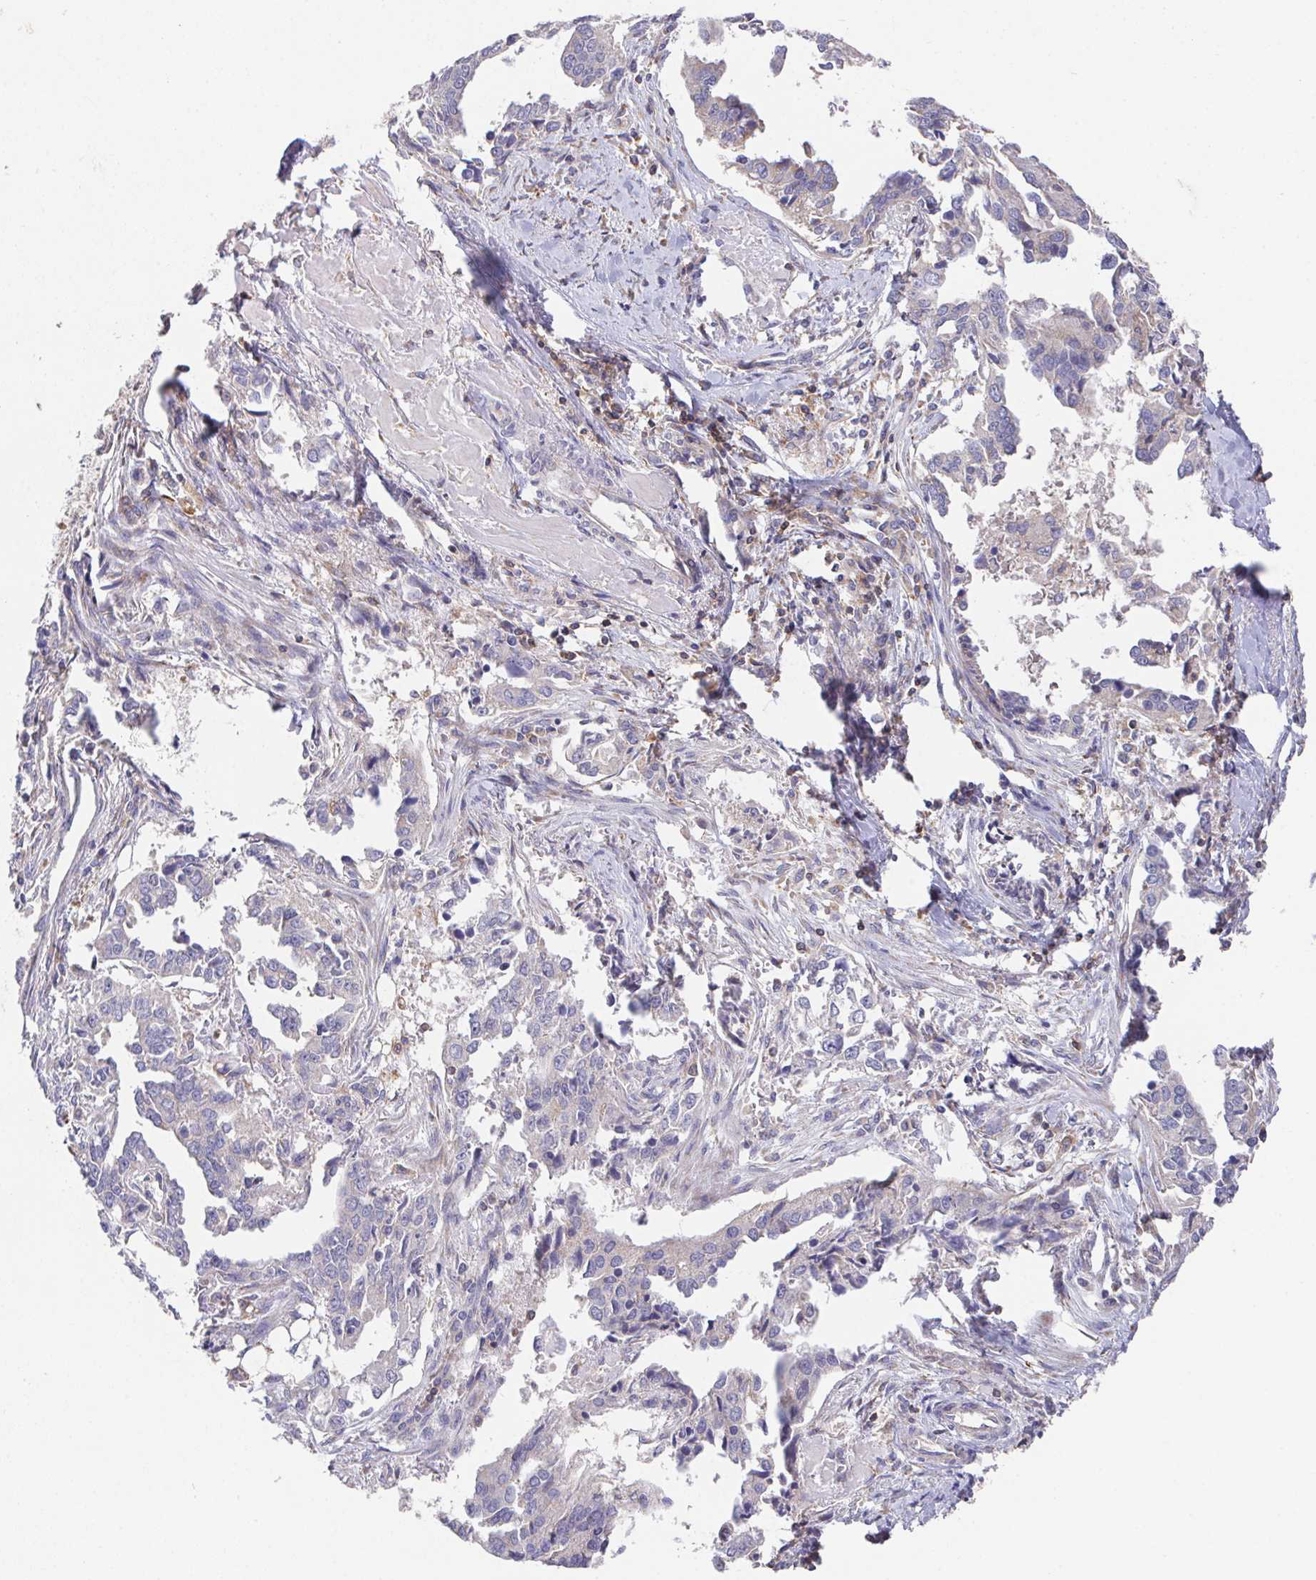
{"staining": {"intensity": "negative", "quantity": "none", "location": "none"}, "tissue": "ovarian cancer", "cell_type": "Tumor cells", "image_type": "cancer", "snomed": [{"axis": "morphology", "description": "Cystadenocarcinoma, serous, NOS"}, {"axis": "topography", "description": "Ovary"}], "caption": "Protein analysis of serous cystadenocarcinoma (ovarian) reveals no significant expression in tumor cells.", "gene": "FAM241A", "patient": {"sex": "female", "age": 75}}